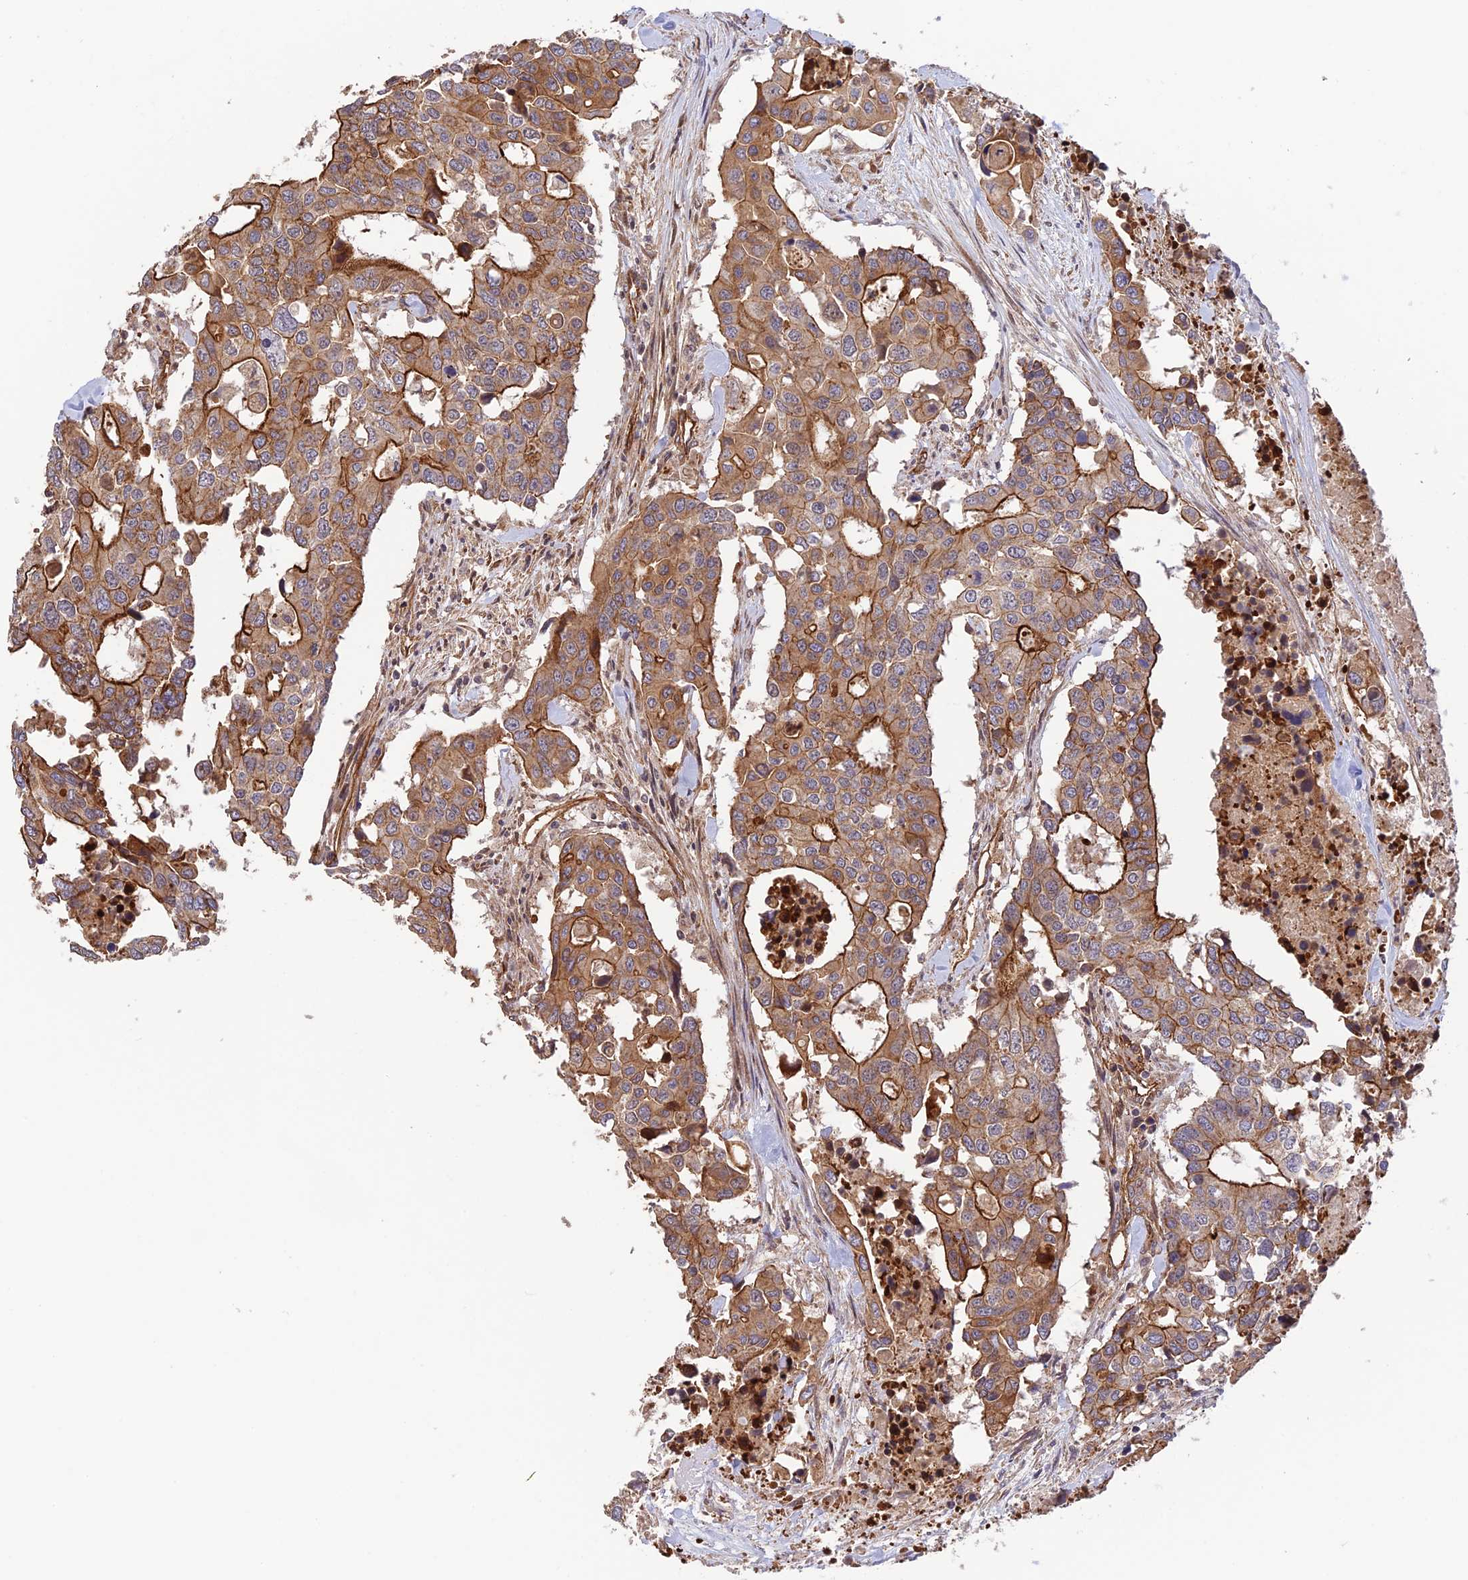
{"staining": {"intensity": "moderate", "quantity": ">75%", "location": "cytoplasmic/membranous"}, "tissue": "colorectal cancer", "cell_type": "Tumor cells", "image_type": "cancer", "snomed": [{"axis": "morphology", "description": "Adenocarcinoma, NOS"}, {"axis": "topography", "description": "Colon"}], "caption": "Immunohistochemical staining of colorectal cancer shows medium levels of moderate cytoplasmic/membranous protein positivity in about >75% of tumor cells.", "gene": "HOMER2", "patient": {"sex": "male", "age": 77}}